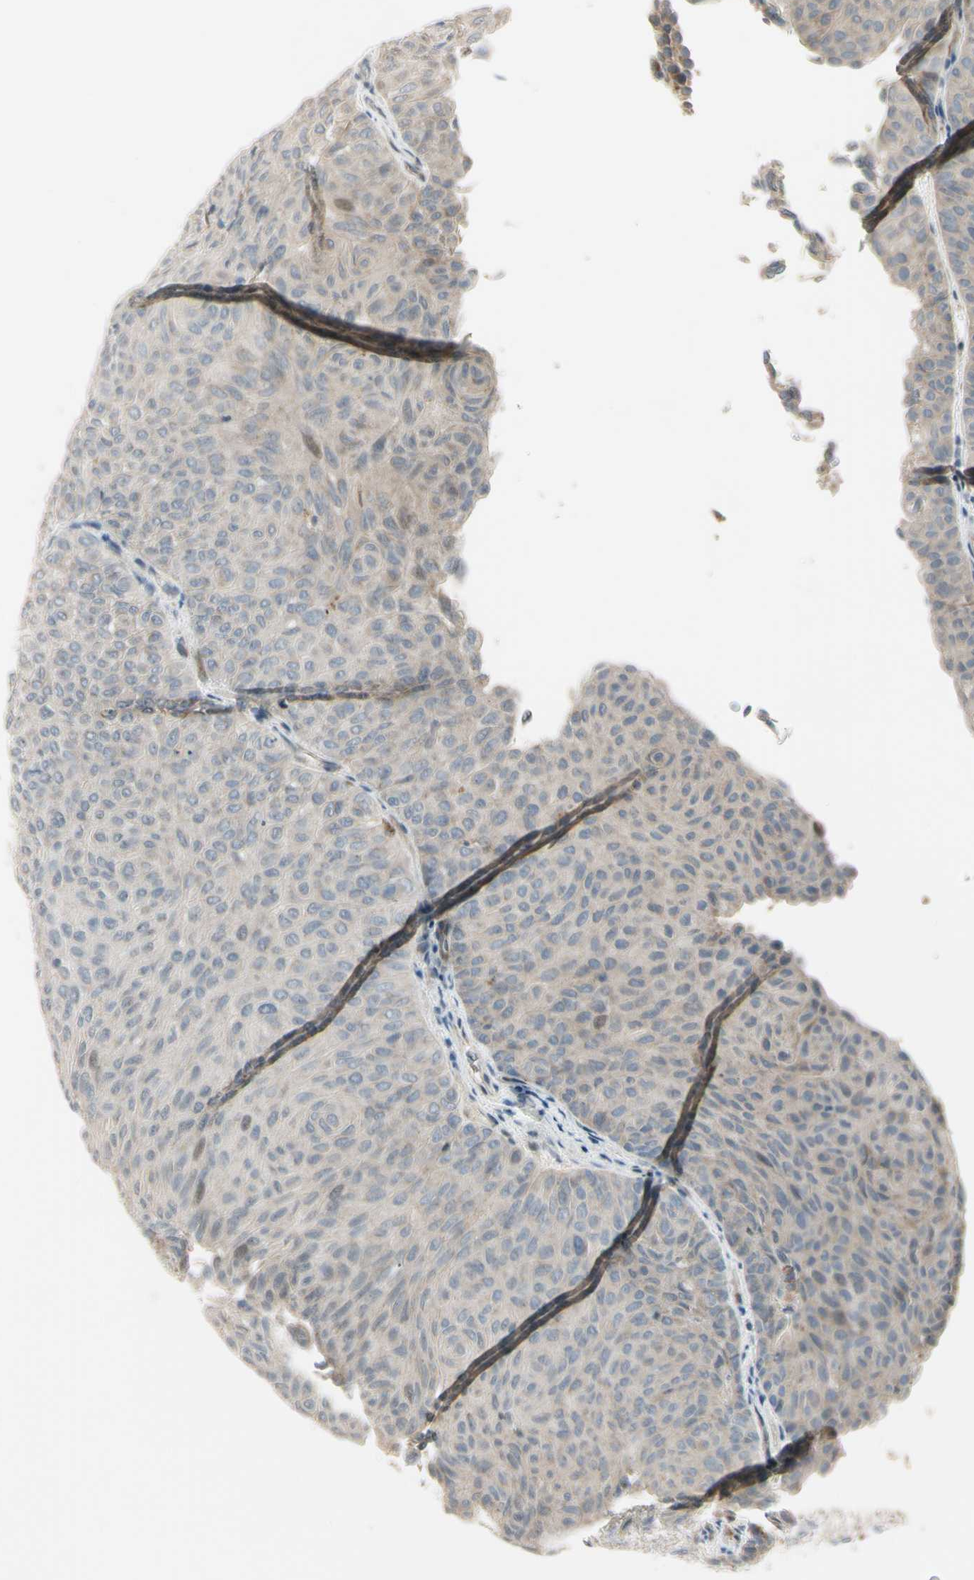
{"staining": {"intensity": "weak", "quantity": "<25%", "location": "cytoplasmic/membranous,nuclear"}, "tissue": "urothelial cancer", "cell_type": "Tumor cells", "image_type": "cancer", "snomed": [{"axis": "morphology", "description": "Urothelial carcinoma, Low grade"}, {"axis": "topography", "description": "Urinary bladder"}], "caption": "IHC of human urothelial cancer displays no staining in tumor cells. (DAB IHC, high magnification).", "gene": "NDFIP1", "patient": {"sex": "male", "age": 78}}